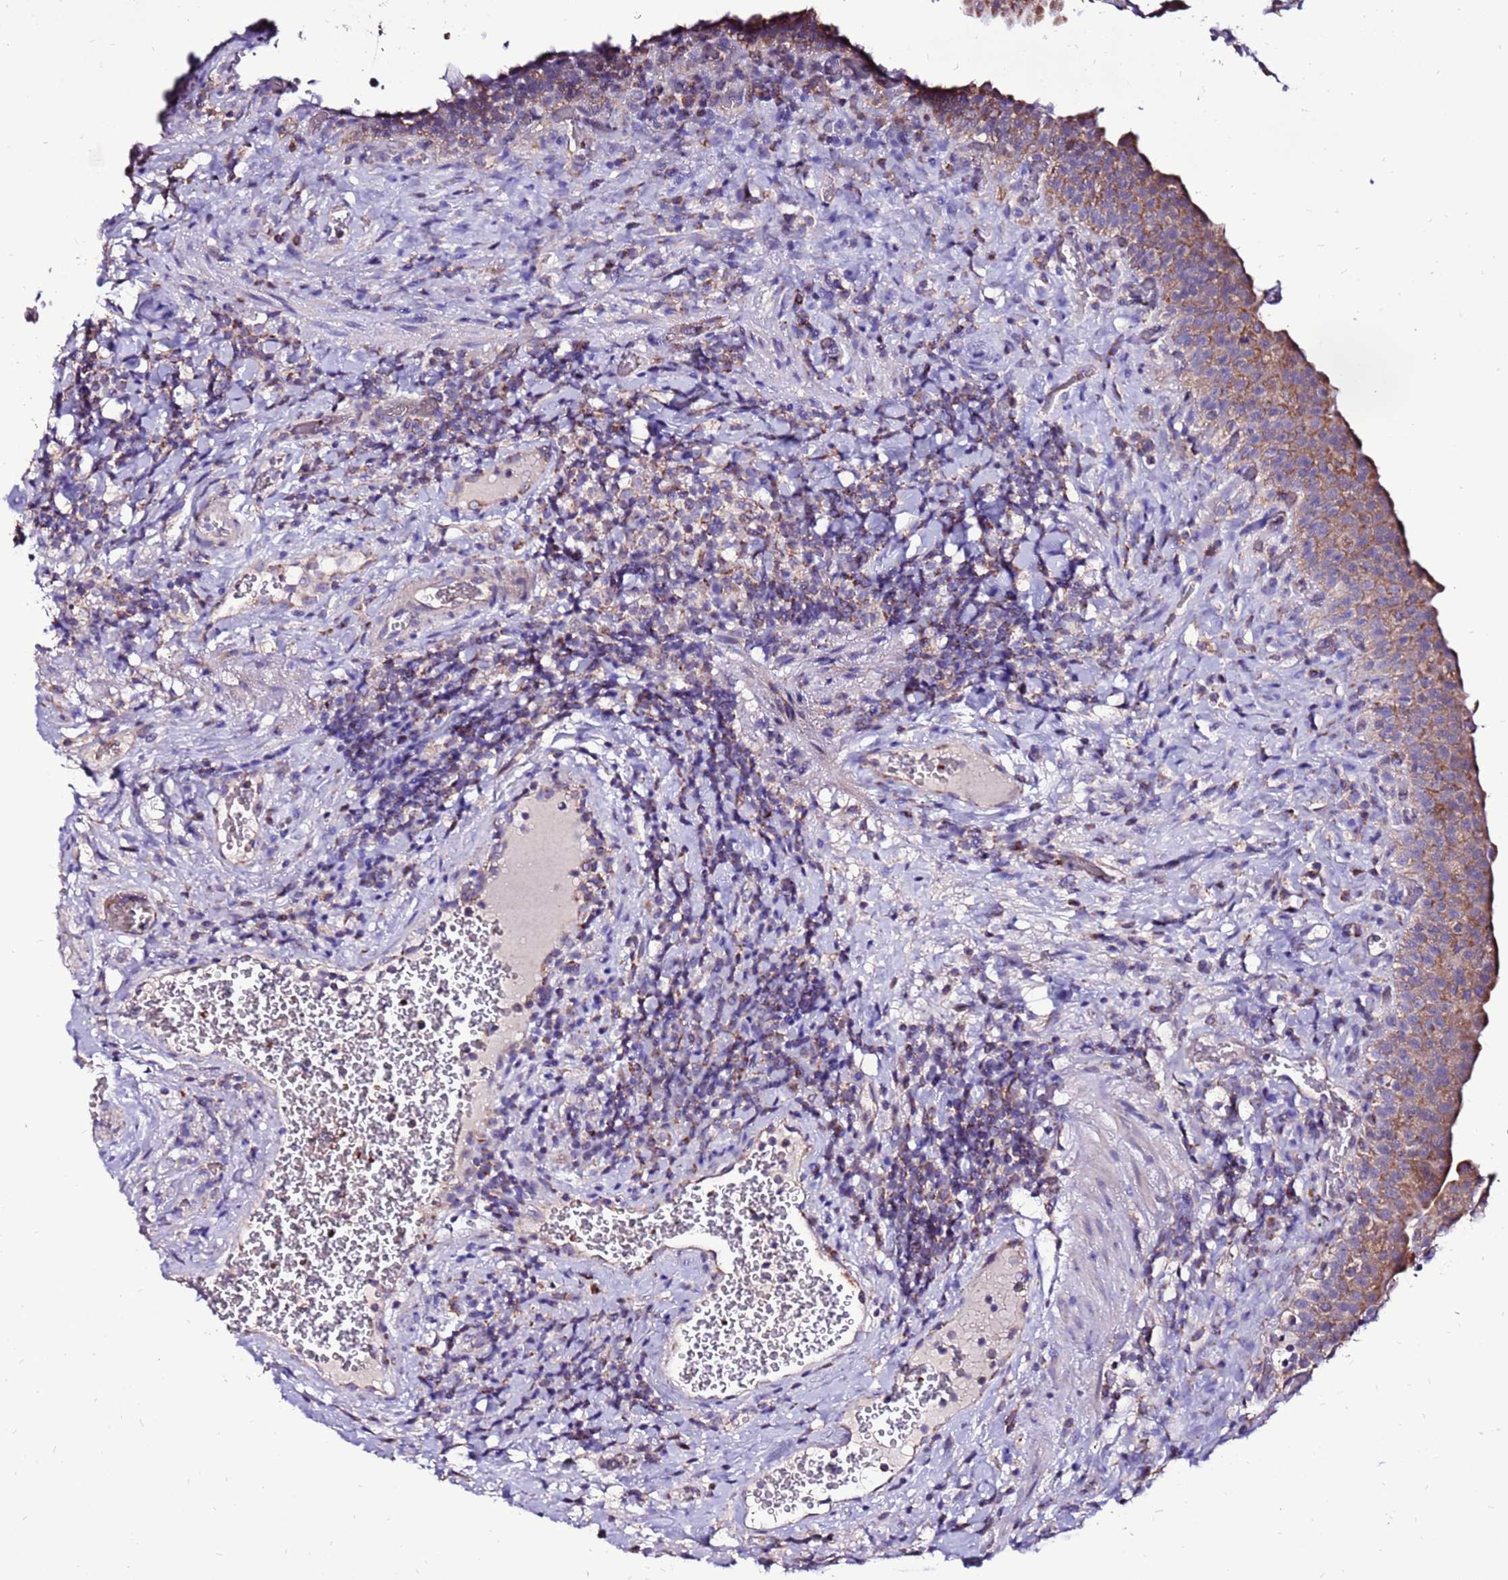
{"staining": {"intensity": "moderate", "quantity": ">75%", "location": "cytoplasmic/membranous"}, "tissue": "urinary bladder", "cell_type": "Urothelial cells", "image_type": "normal", "snomed": [{"axis": "morphology", "description": "Normal tissue, NOS"}, {"axis": "morphology", "description": "Urothelial carcinoma, High grade"}, {"axis": "topography", "description": "Urinary bladder"}], "caption": "Protein staining reveals moderate cytoplasmic/membranous expression in about >75% of urothelial cells in normal urinary bladder. Using DAB (brown) and hematoxylin (blue) stains, captured at high magnification using brightfield microscopy.", "gene": "SPSB3", "patient": {"sex": "female", "age": 60}}